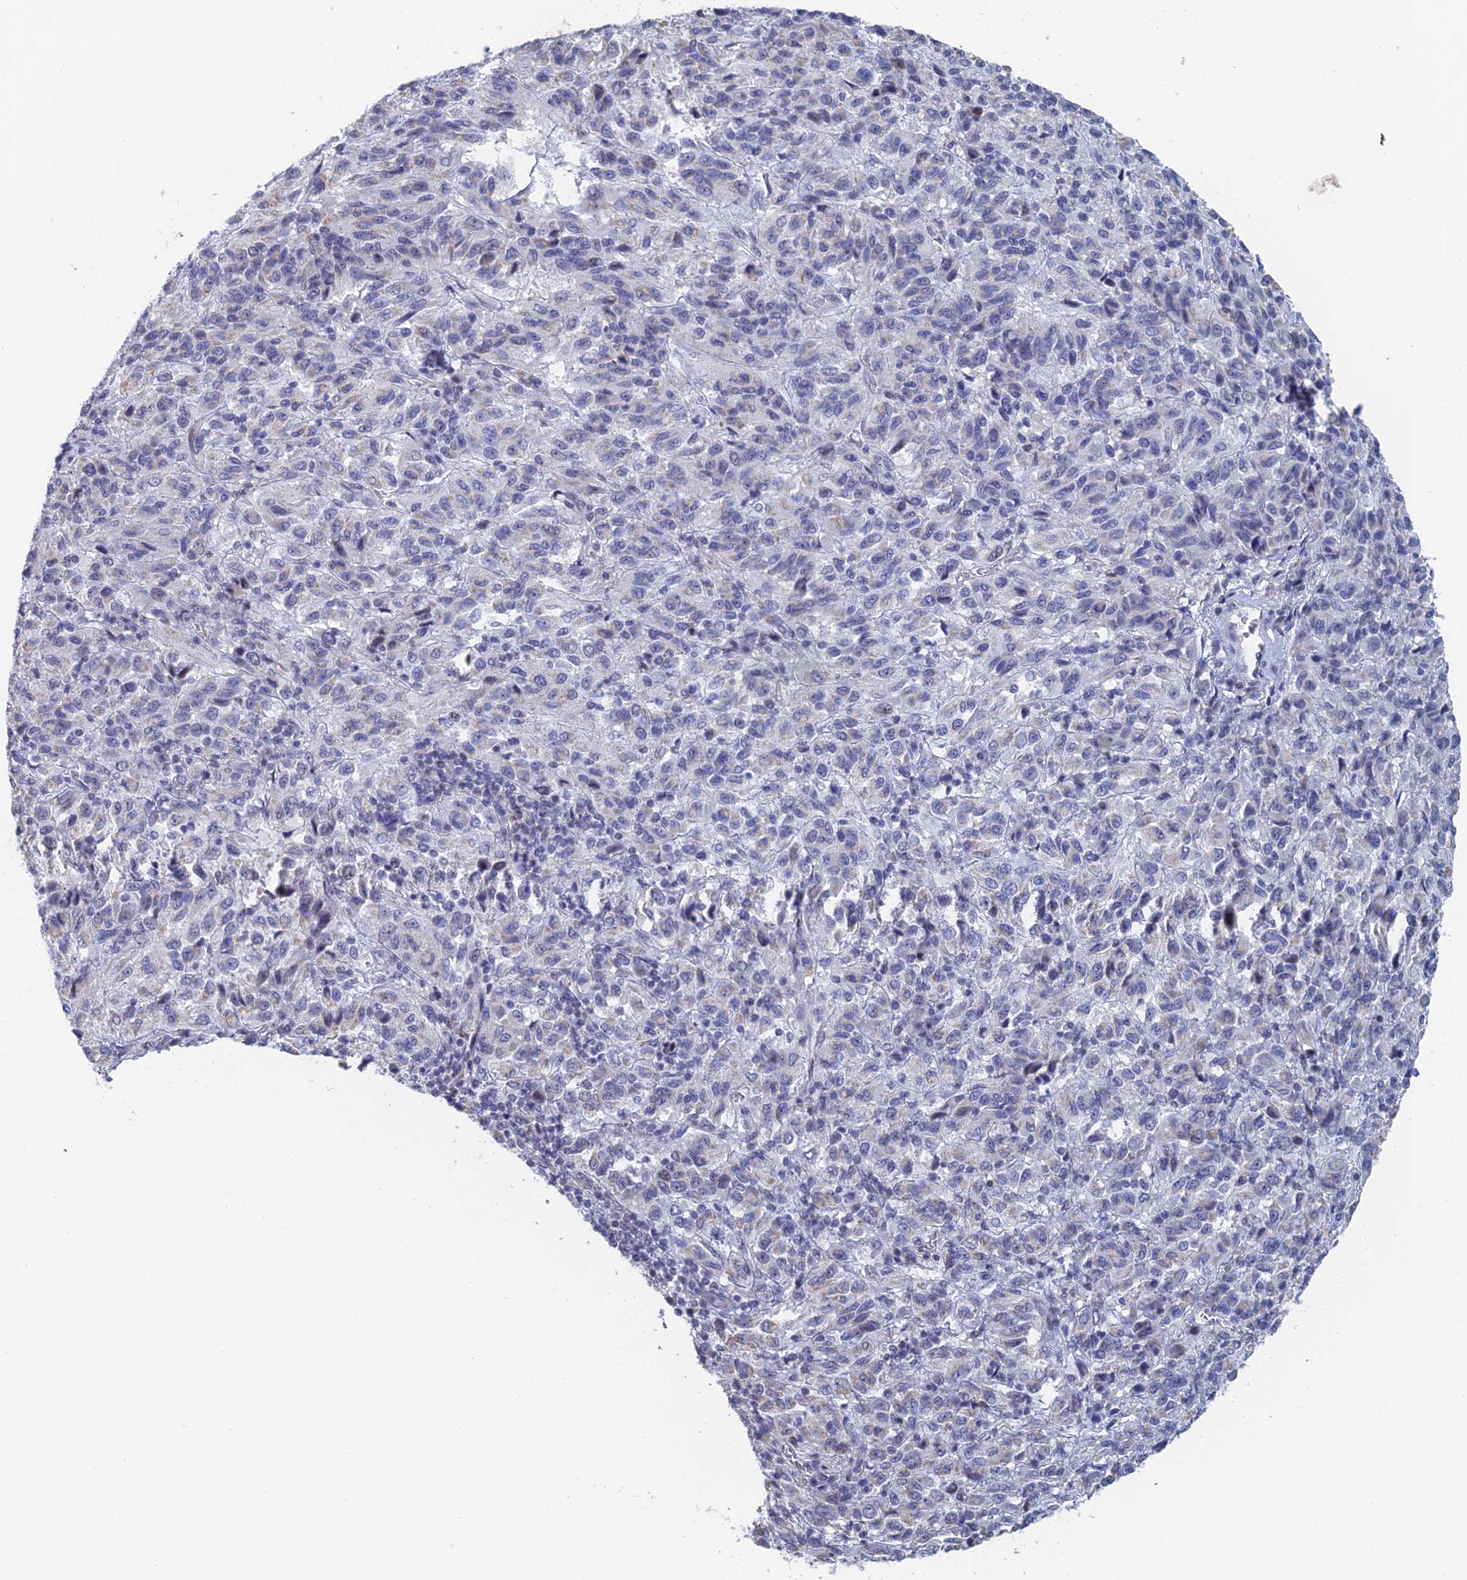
{"staining": {"intensity": "negative", "quantity": "none", "location": "none"}, "tissue": "melanoma", "cell_type": "Tumor cells", "image_type": "cancer", "snomed": [{"axis": "morphology", "description": "Malignant melanoma, Metastatic site"}, {"axis": "topography", "description": "Lung"}], "caption": "Melanoma was stained to show a protein in brown. There is no significant positivity in tumor cells. (DAB (3,3'-diaminobenzidine) immunohistochemistry (IHC) with hematoxylin counter stain).", "gene": "GMNC", "patient": {"sex": "male", "age": 64}}